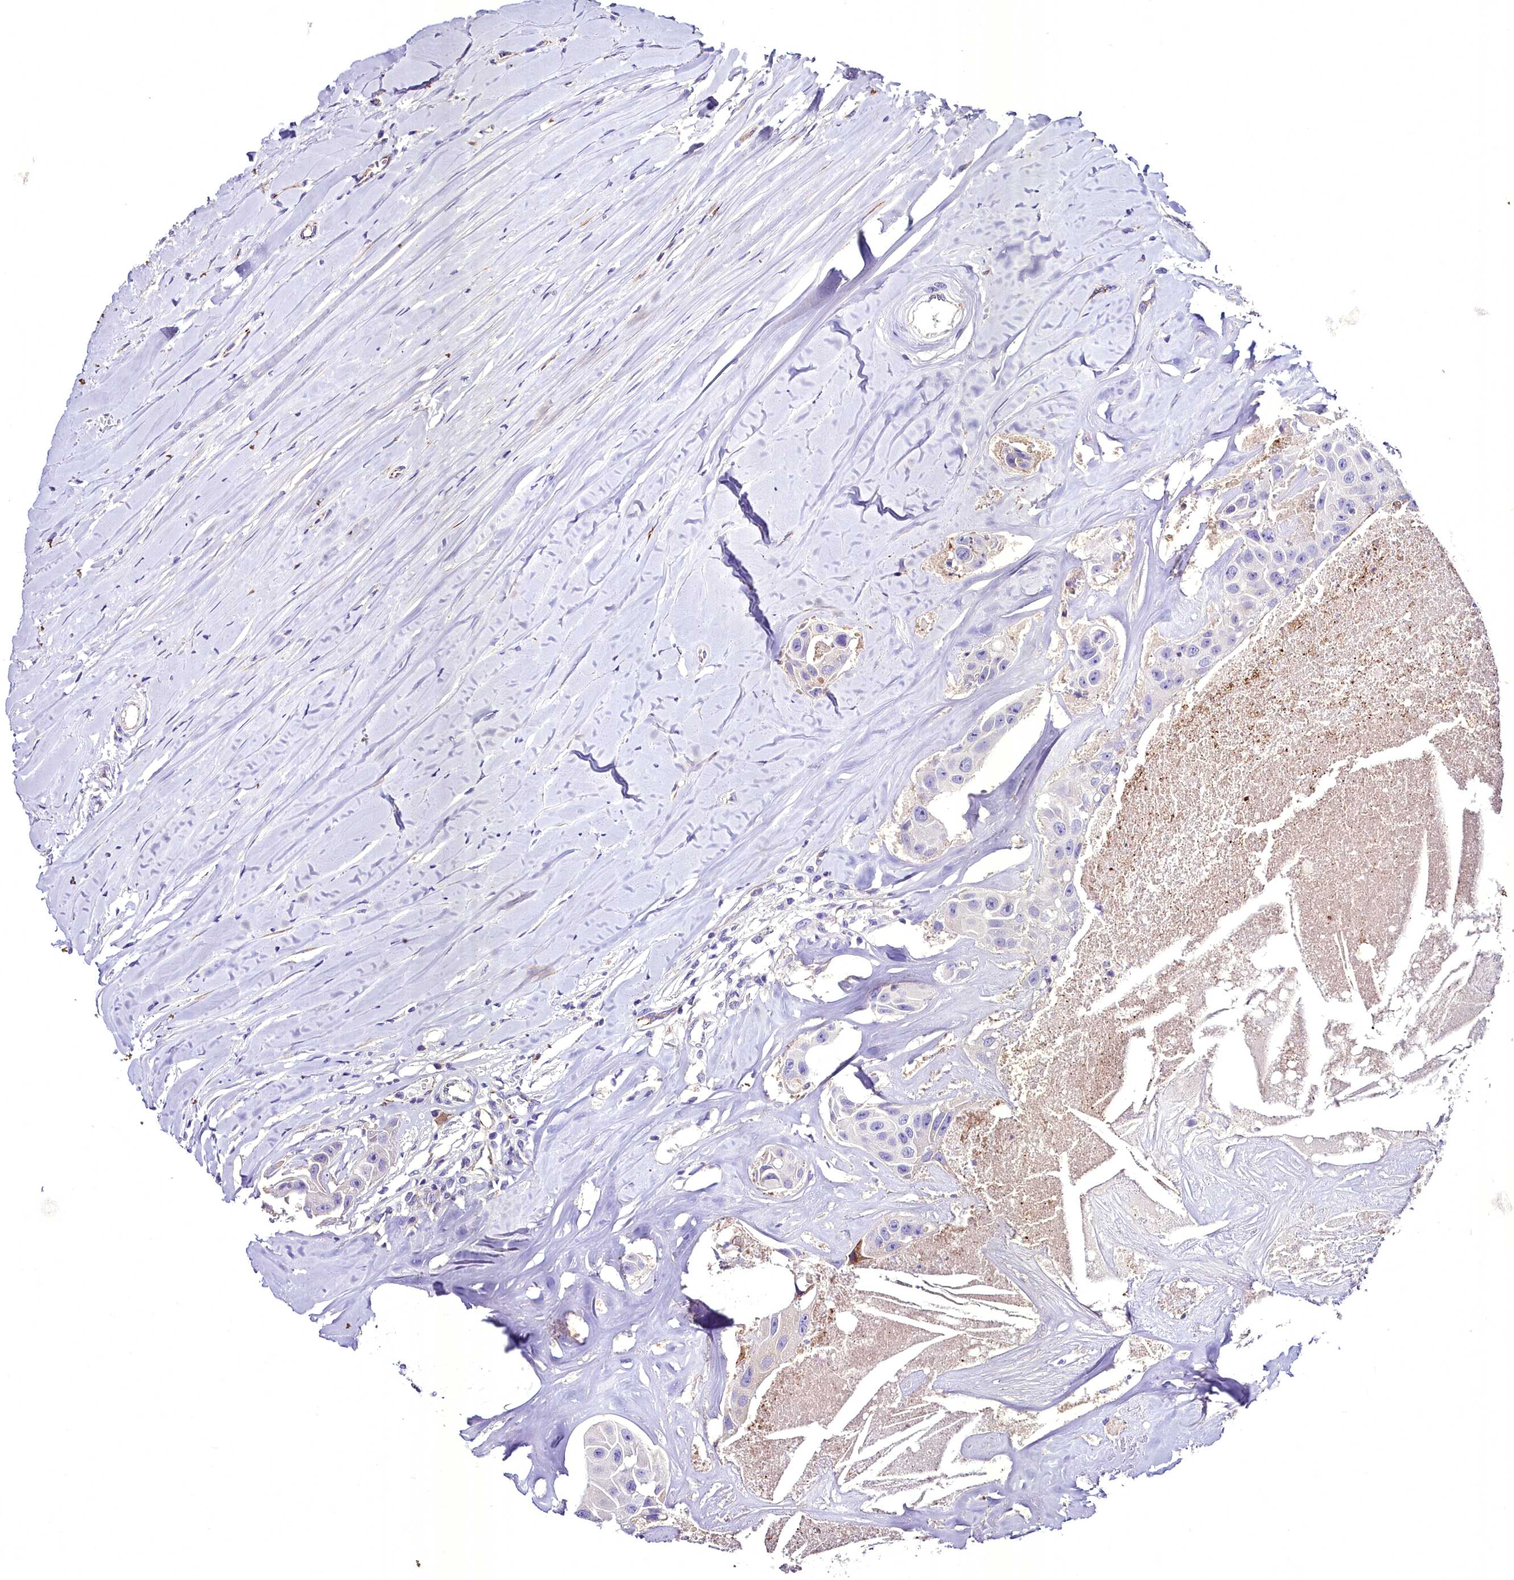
{"staining": {"intensity": "negative", "quantity": "none", "location": "none"}, "tissue": "head and neck cancer", "cell_type": "Tumor cells", "image_type": "cancer", "snomed": [{"axis": "morphology", "description": "Adenocarcinoma, NOS"}, {"axis": "morphology", "description": "Adenocarcinoma, metastatic, NOS"}, {"axis": "topography", "description": "Head-Neck"}], "caption": "Tumor cells show no significant staining in head and neck metastatic adenocarcinoma.", "gene": "MS4A18", "patient": {"sex": "male", "age": 75}}